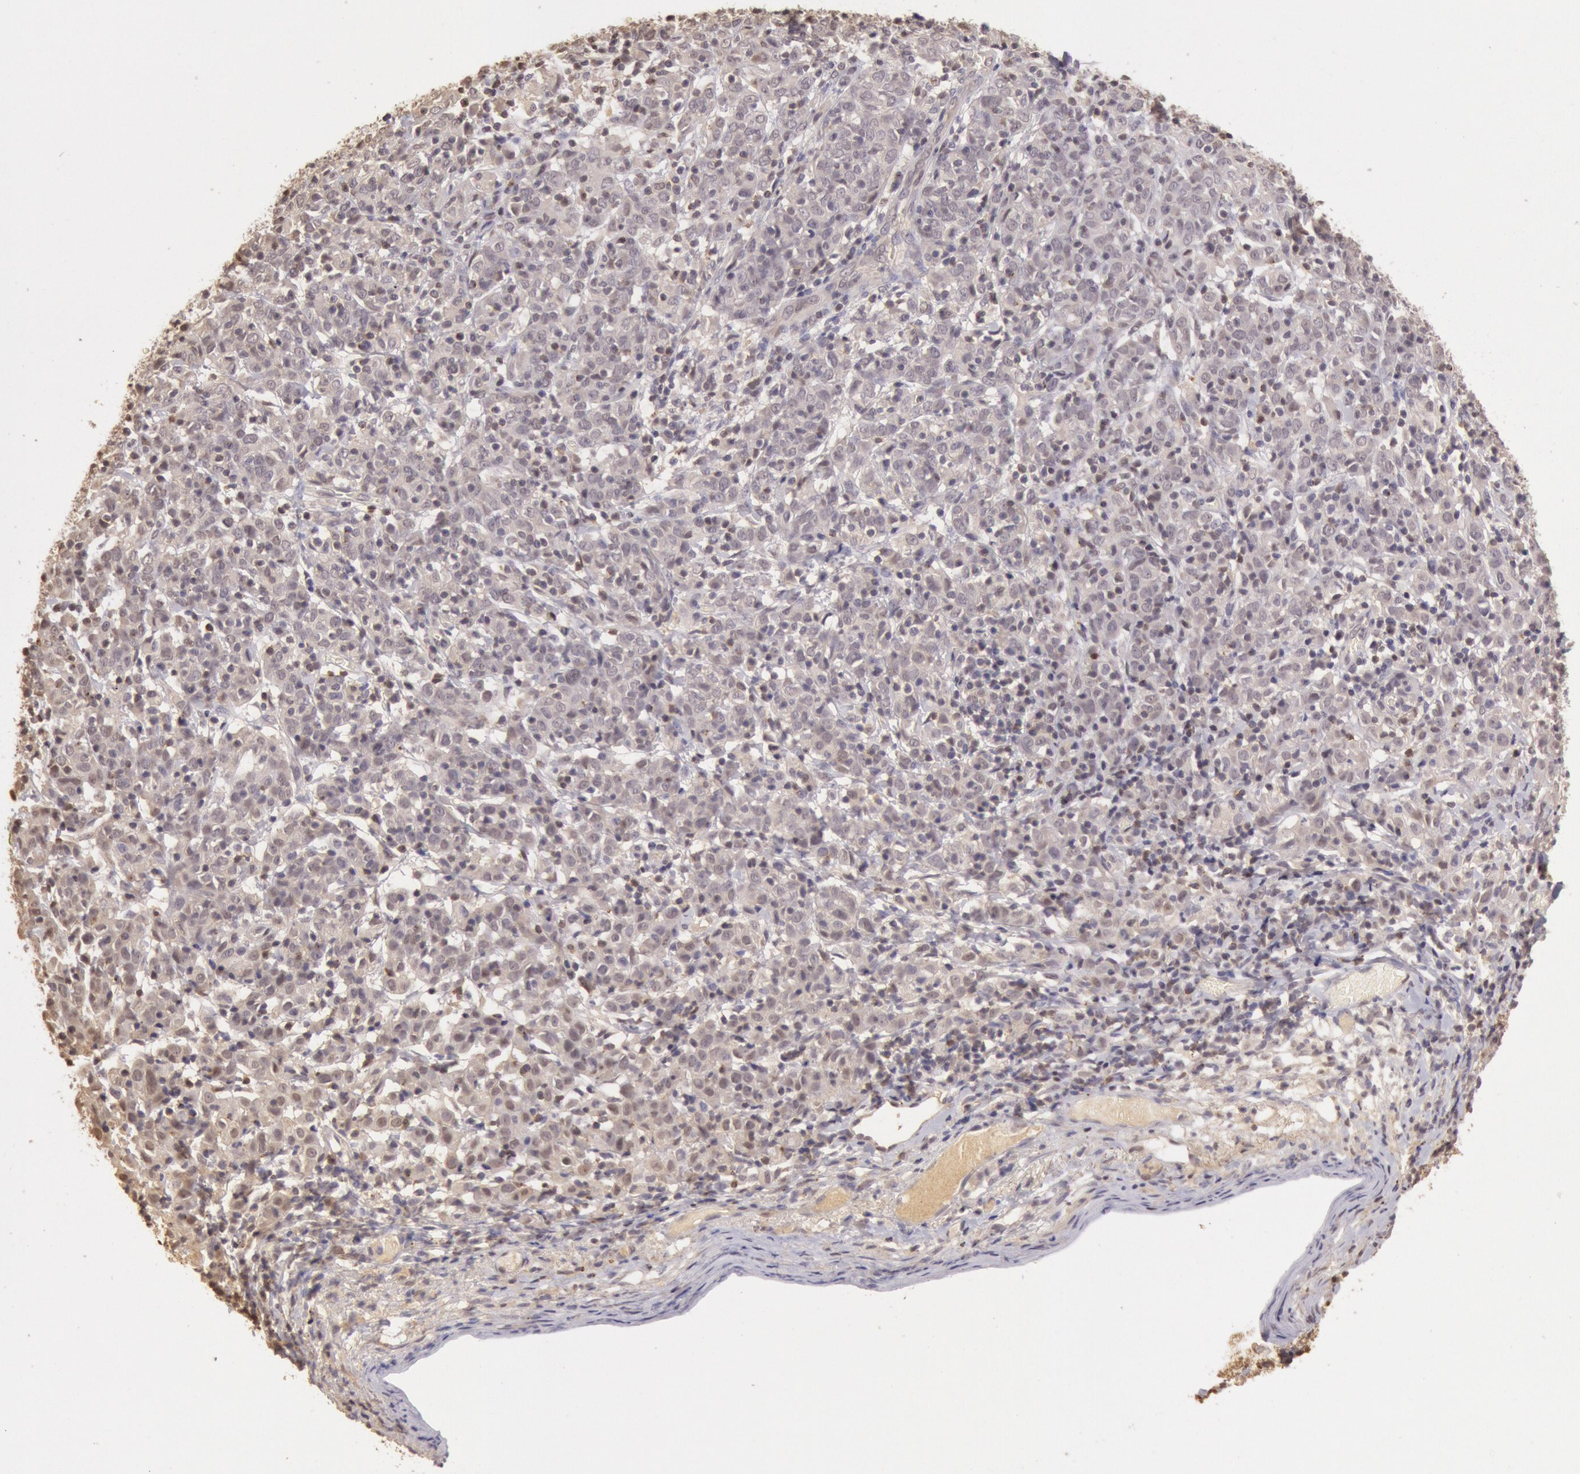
{"staining": {"intensity": "weak", "quantity": "25%-75%", "location": "cytoplasmic/membranous"}, "tissue": "cervical cancer", "cell_type": "Tumor cells", "image_type": "cancer", "snomed": [{"axis": "morphology", "description": "Normal tissue, NOS"}, {"axis": "morphology", "description": "Squamous cell carcinoma, NOS"}, {"axis": "topography", "description": "Cervix"}], "caption": "About 25%-75% of tumor cells in cervical cancer (squamous cell carcinoma) reveal weak cytoplasmic/membranous protein positivity as visualized by brown immunohistochemical staining.", "gene": "SOD1", "patient": {"sex": "female", "age": 67}}